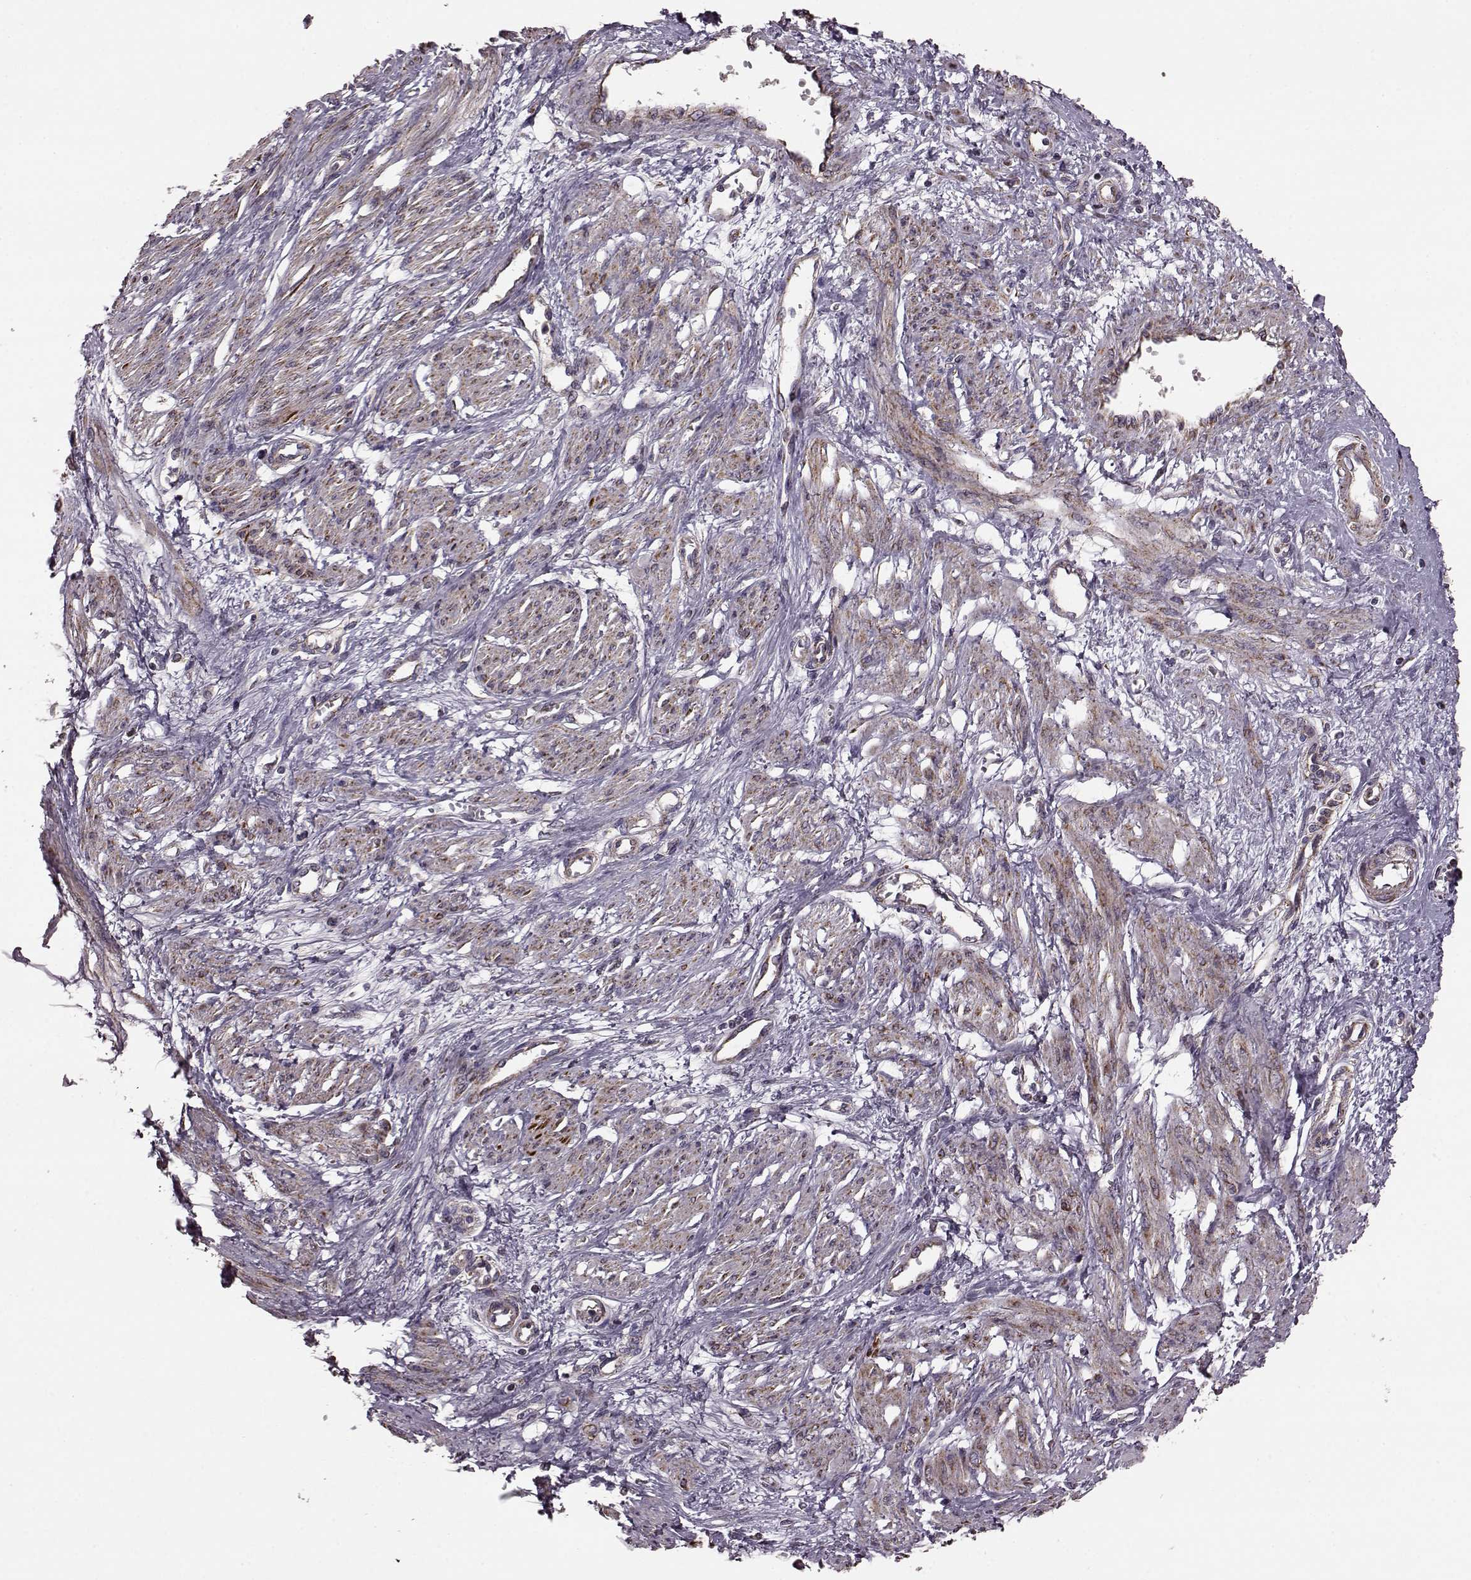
{"staining": {"intensity": "moderate", "quantity": "25%-75%", "location": "cytoplasmic/membranous"}, "tissue": "smooth muscle", "cell_type": "Smooth muscle cells", "image_type": "normal", "snomed": [{"axis": "morphology", "description": "Normal tissue, NOS"}, {"axis": "topography", "description": "Smooth muscle"}, {"axis": "topography", "description": "Uterus"}], "caption": "Smooth muscle cells exhibit medium levels of moderate cytoplasmic/membranous staining in about 25%-75% of cells in normal smooth muscle.", "gene": "PUDP", "patient": {"sex": "female", "age": 39}}